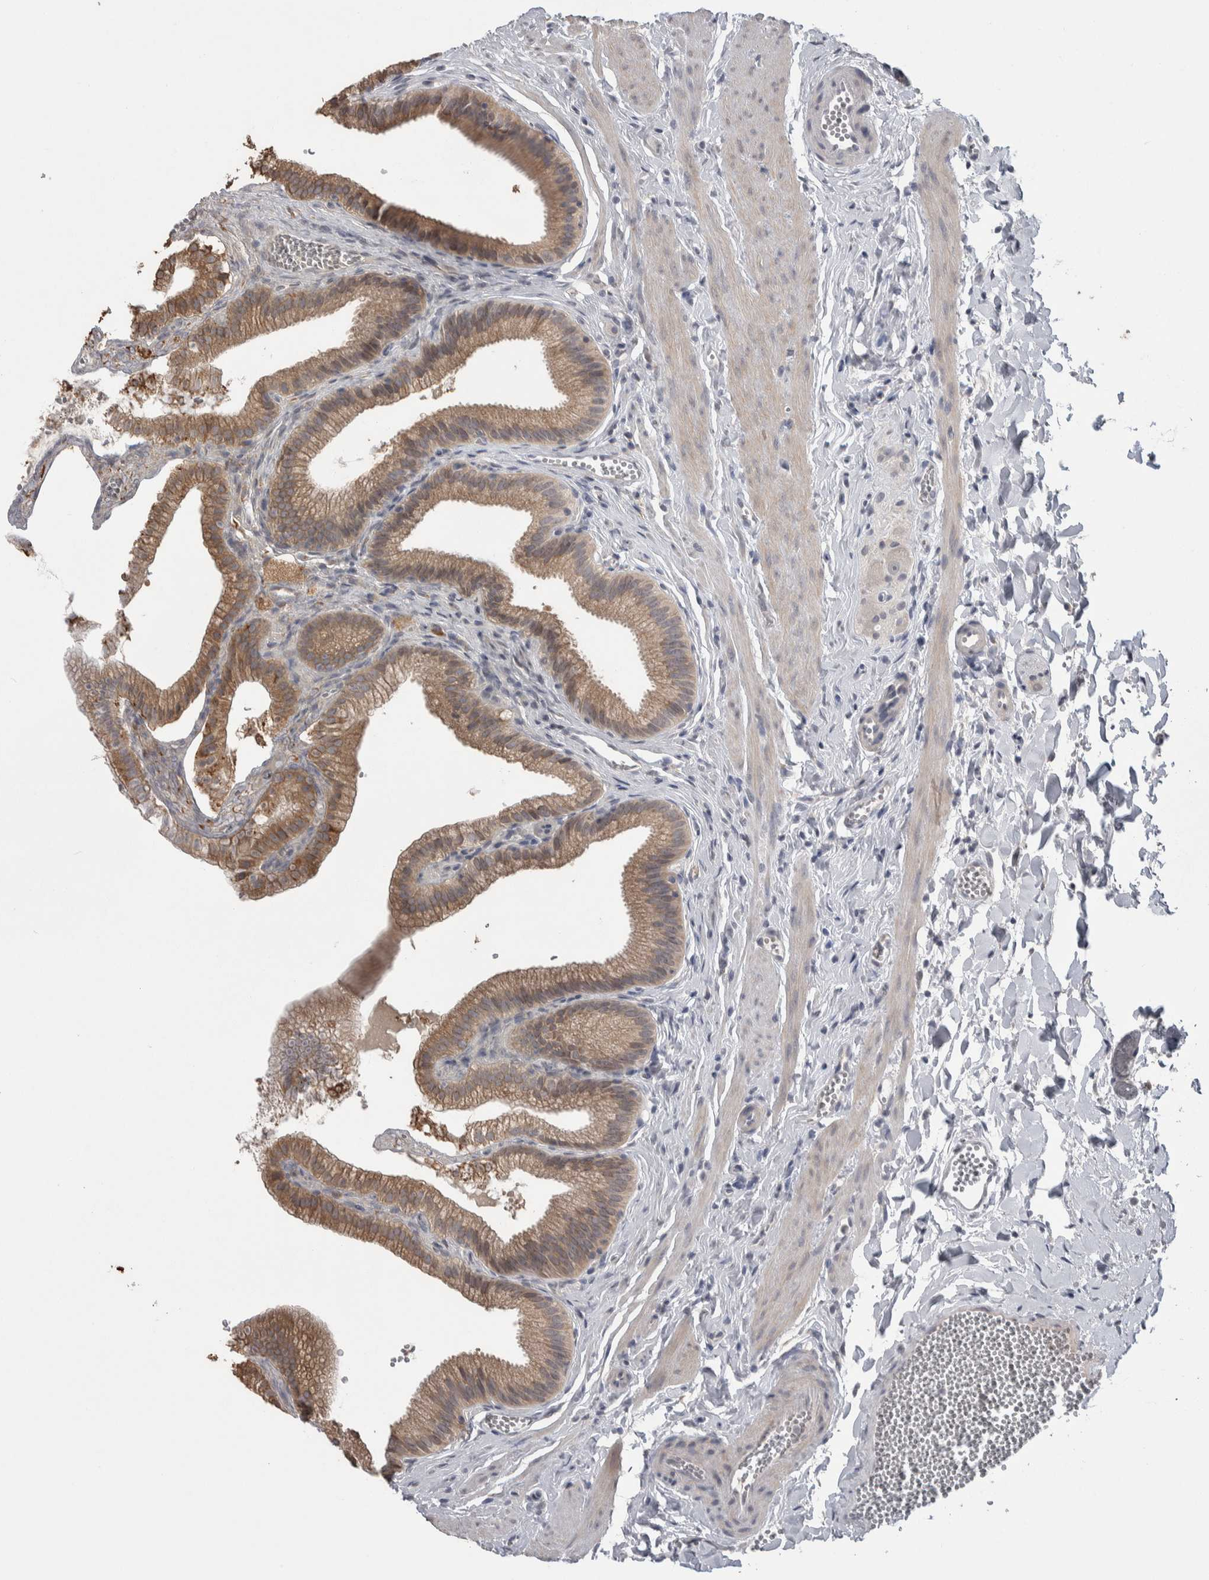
{"staining": {"intensity": "moderate", "quantity": ">75%", "location": "cytoplasmic/membranous"}, "tissue": "gallbladder", "cell_type": "Glandular cells", "image_type": "normal", "snomed": [{"axis": "morphology", "description": "Normal tissue, NOS"}, {"axis": "topography", "description": "Gallbladder"}], "caption": "Protein expression analysis of normal human gallbladder reveals moderate cytoplasmic/membranous staining in about >75% of glandular cells. (Brightfield microscopy of DAB IHC at high magnification).", "gene": "CUL2", "patient": {"sex": "male", "age": 38}}